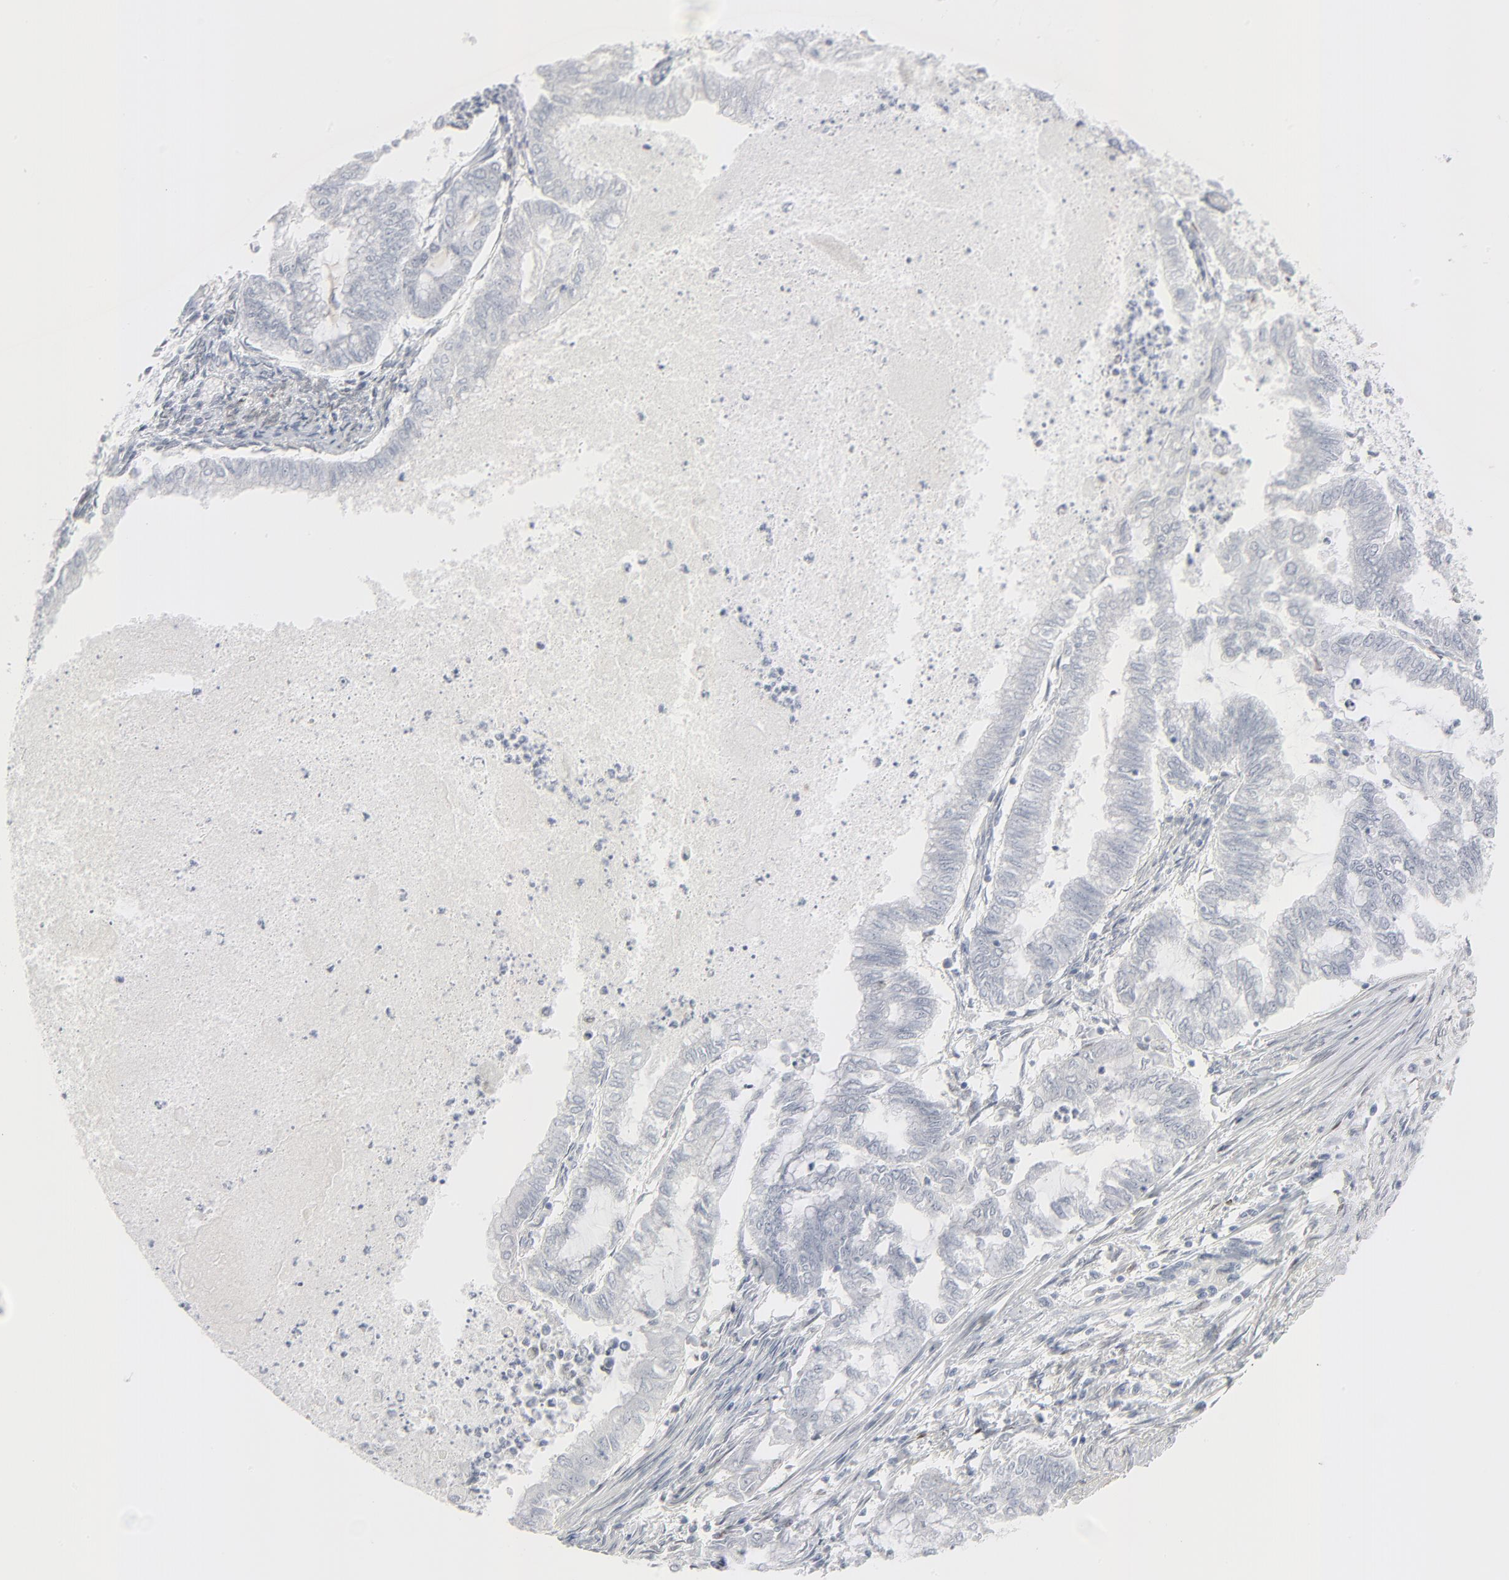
{"staining": {"intensity": "negative", "quantity": "none", "location": "none"}, "tissue": "endometrial cancer", "cell_type": "Tumor cells", "image_type": "cancer", "snomed": [{"axis": "morphology", "description": "Adenocarcinoma, NOS"}, {"axis": "topography", "description": "Endometrium"}], "caption": "An immunohistochemistry histopathology image of endometrial cancer (adenocarcinoma) is shown. There is no staining in tumor cells of endometrial cancer (adenocarcinoma). (Stains: DAB immunohistochemistry with hematoxylin counter stain, Microscopy: brightfield microscopy at high magnification).", "gene": "MITF", "patient": {"sex": "female", "age": 55}}